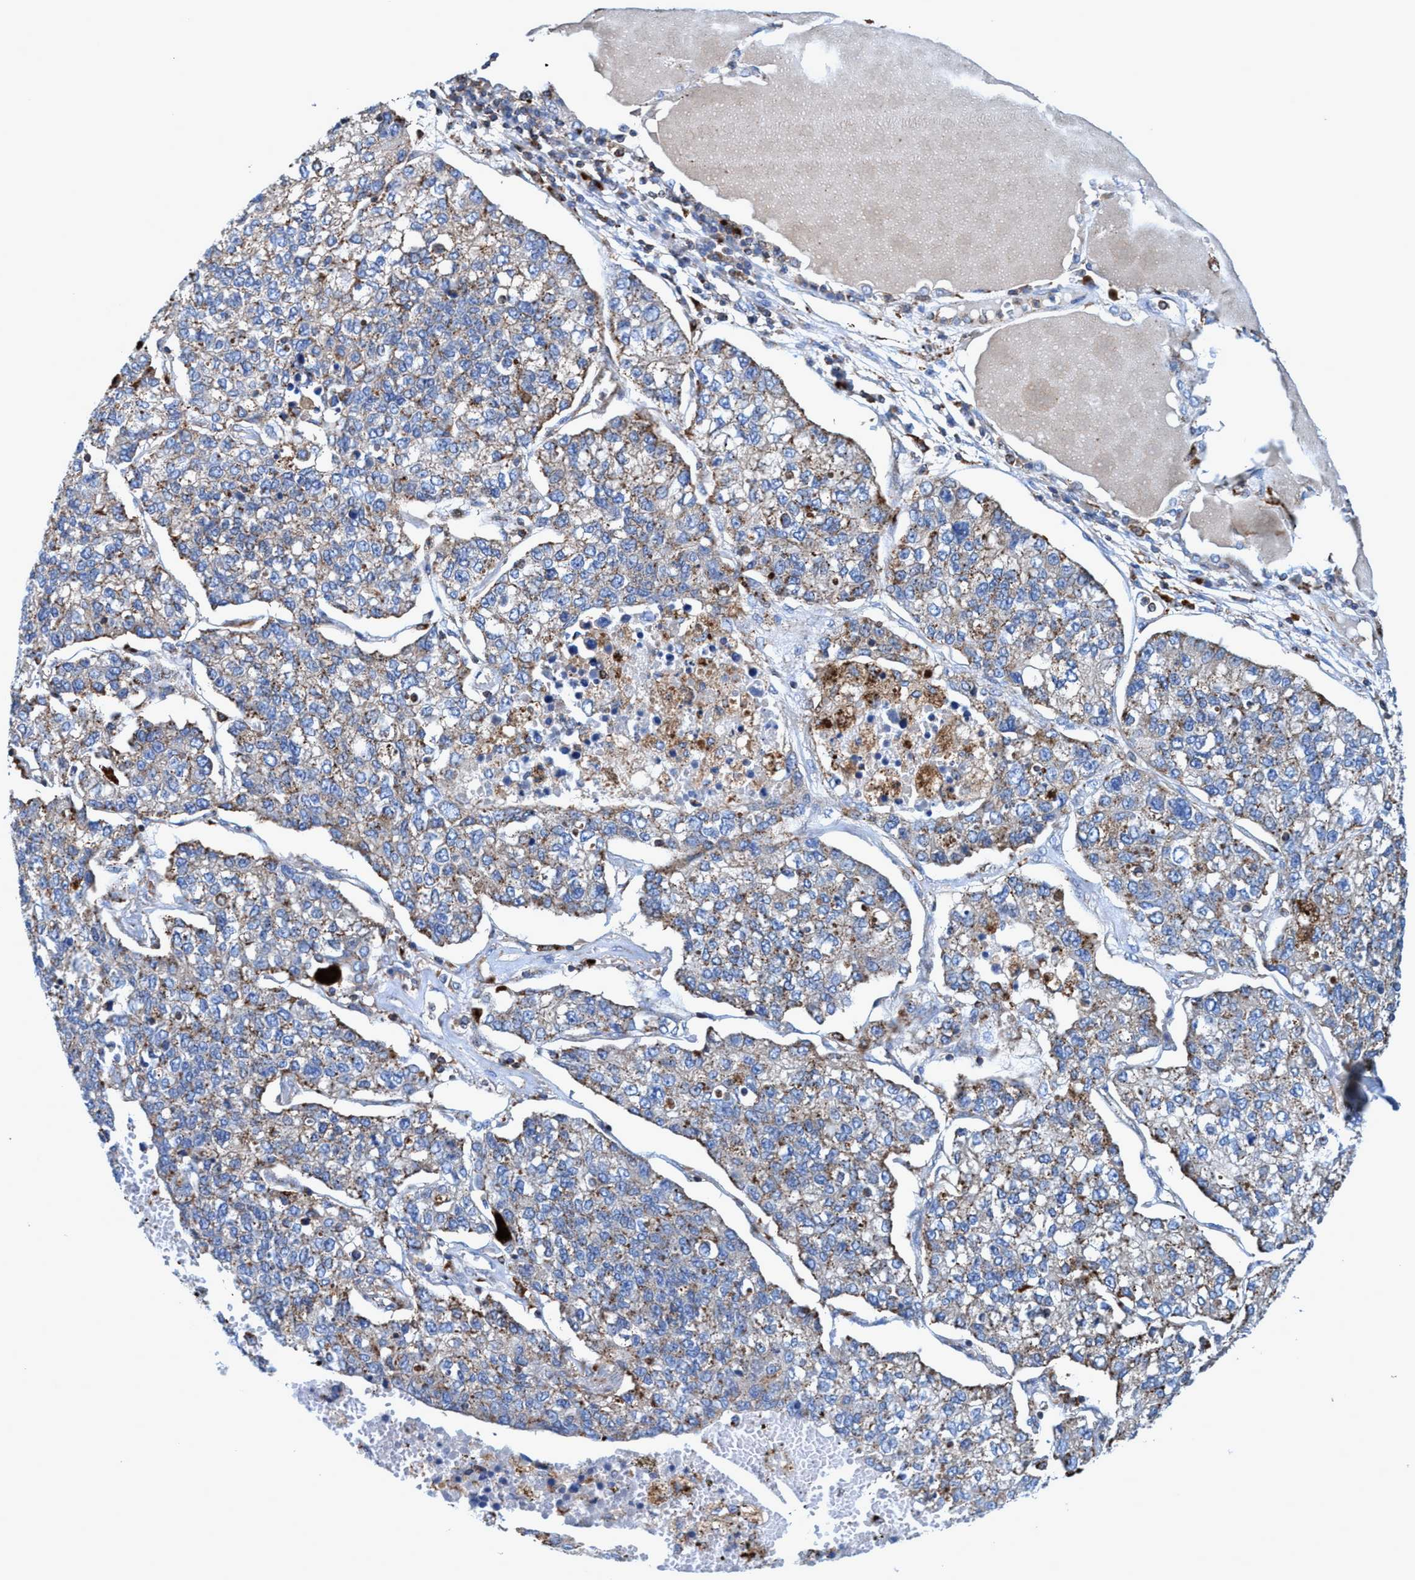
{"staining": {"intensity": "moderate", "quantity": "25%-75%", "location": "cytoplasmic/membranous"}, "tissue": "lung cancer", "cell_type": "Tumor cells", "image_type": "cancer", "snomed": [{"axis": "morphology", "description": "Adenocarcinoma, NOS"}, {"axis": "topography", "description": "Lung"}], "caption": "Human lung cancer stained with a protein marker exhibits moderate staining in tumor cells.", "gene": "TRIM65", "patient": {"sex": "male", "age": 49}}